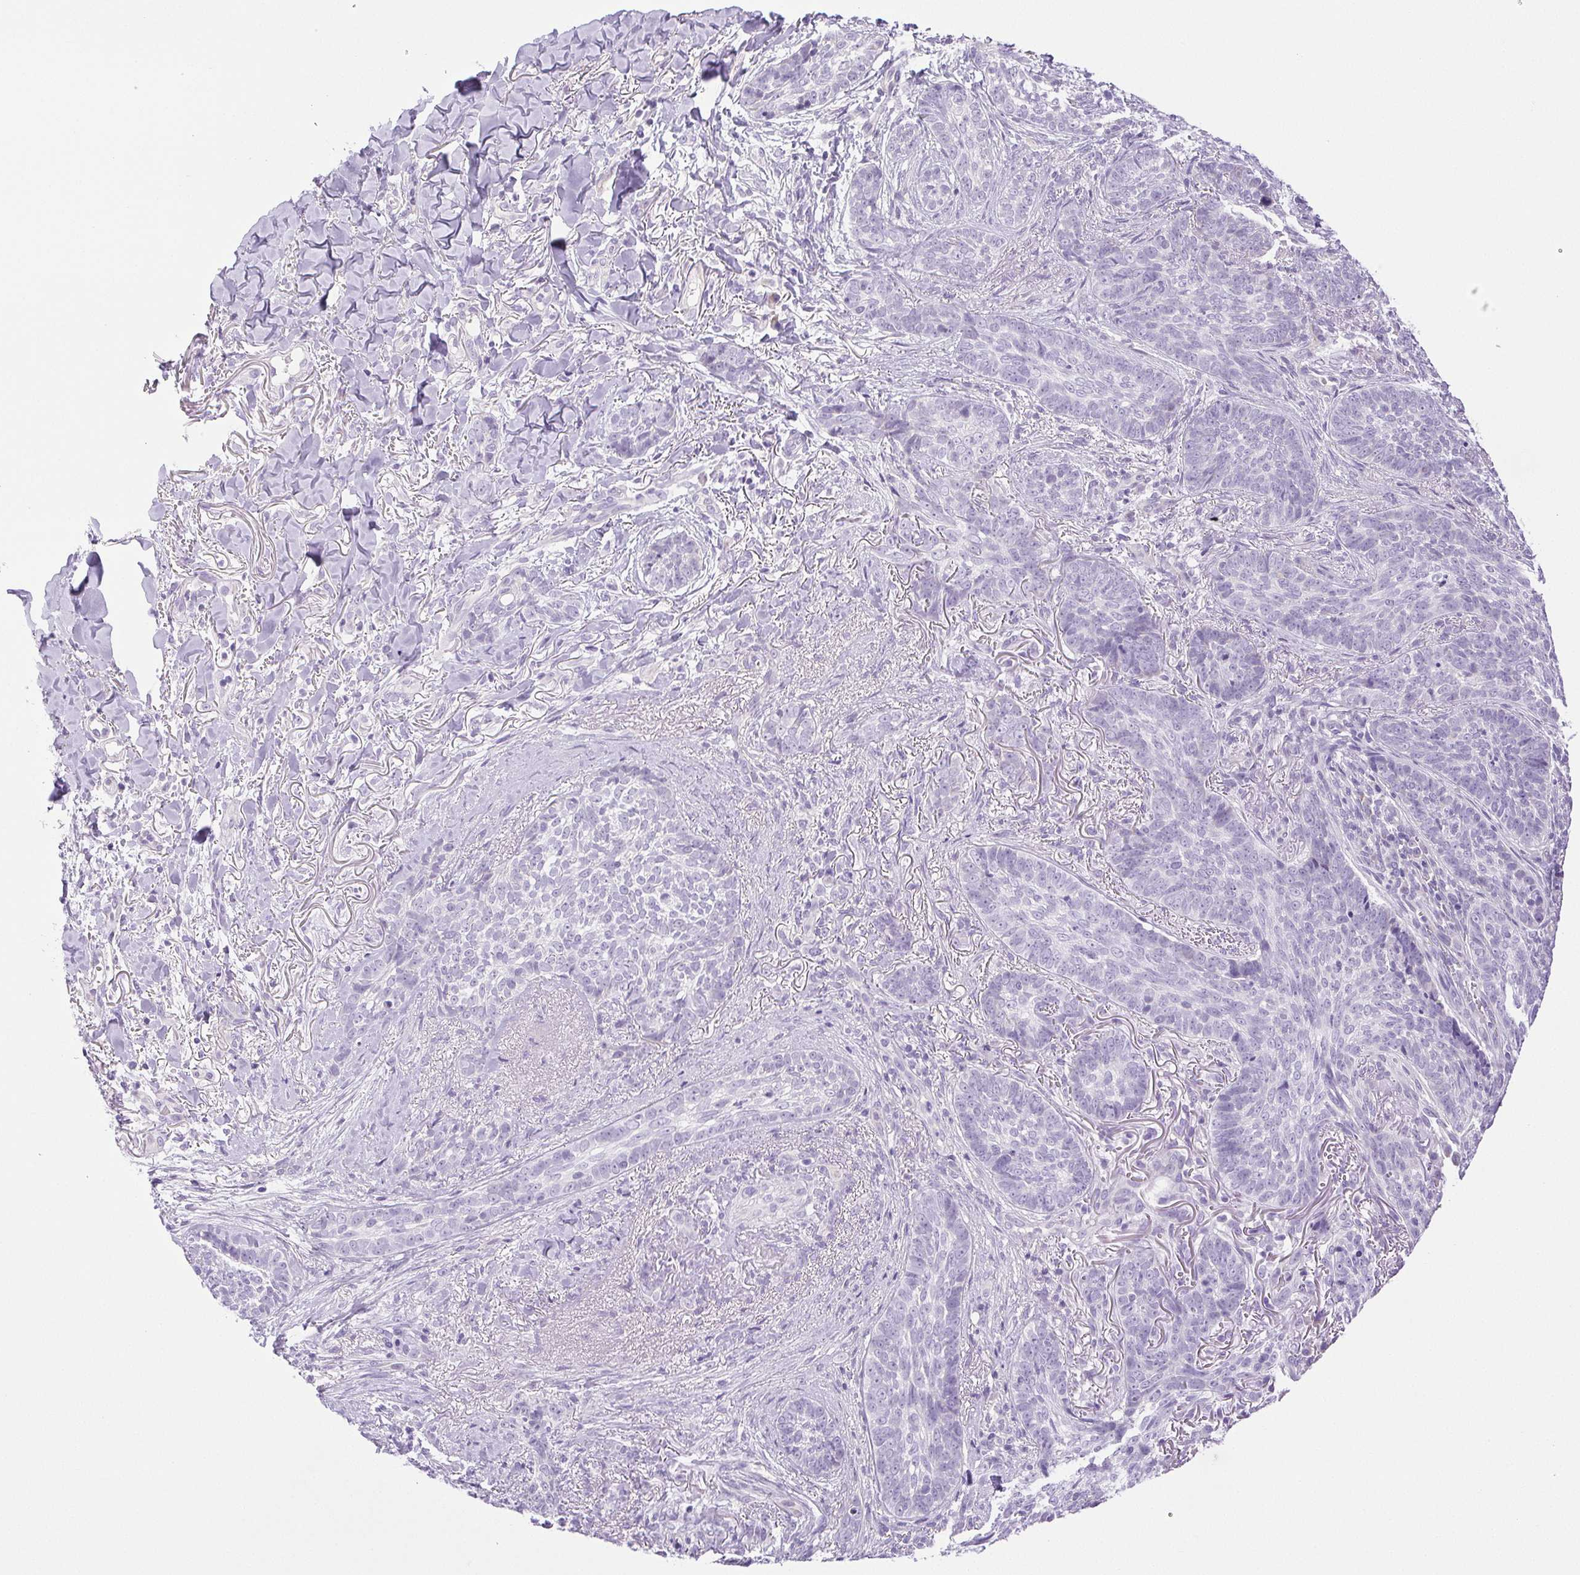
{"staining": {"intensity": "negative", "quantity": "none", "location": "none"}, "tissue": "skin cancer", "cell_type": "Tumor cells", "image_type": "cancer", "snomed": [{"axis": "morphology", "description": "Basal cell carcinoma"}, {"axis": "topography", "description": "Skin"}, {"axis": "topography", "description": "Skin of face"}], "caption": "The histopathology image reveals no significant staining in tumor cells of skin cancer.", "gene": "PAPPA2", "patient": {"sex": "male", "age": 88}}